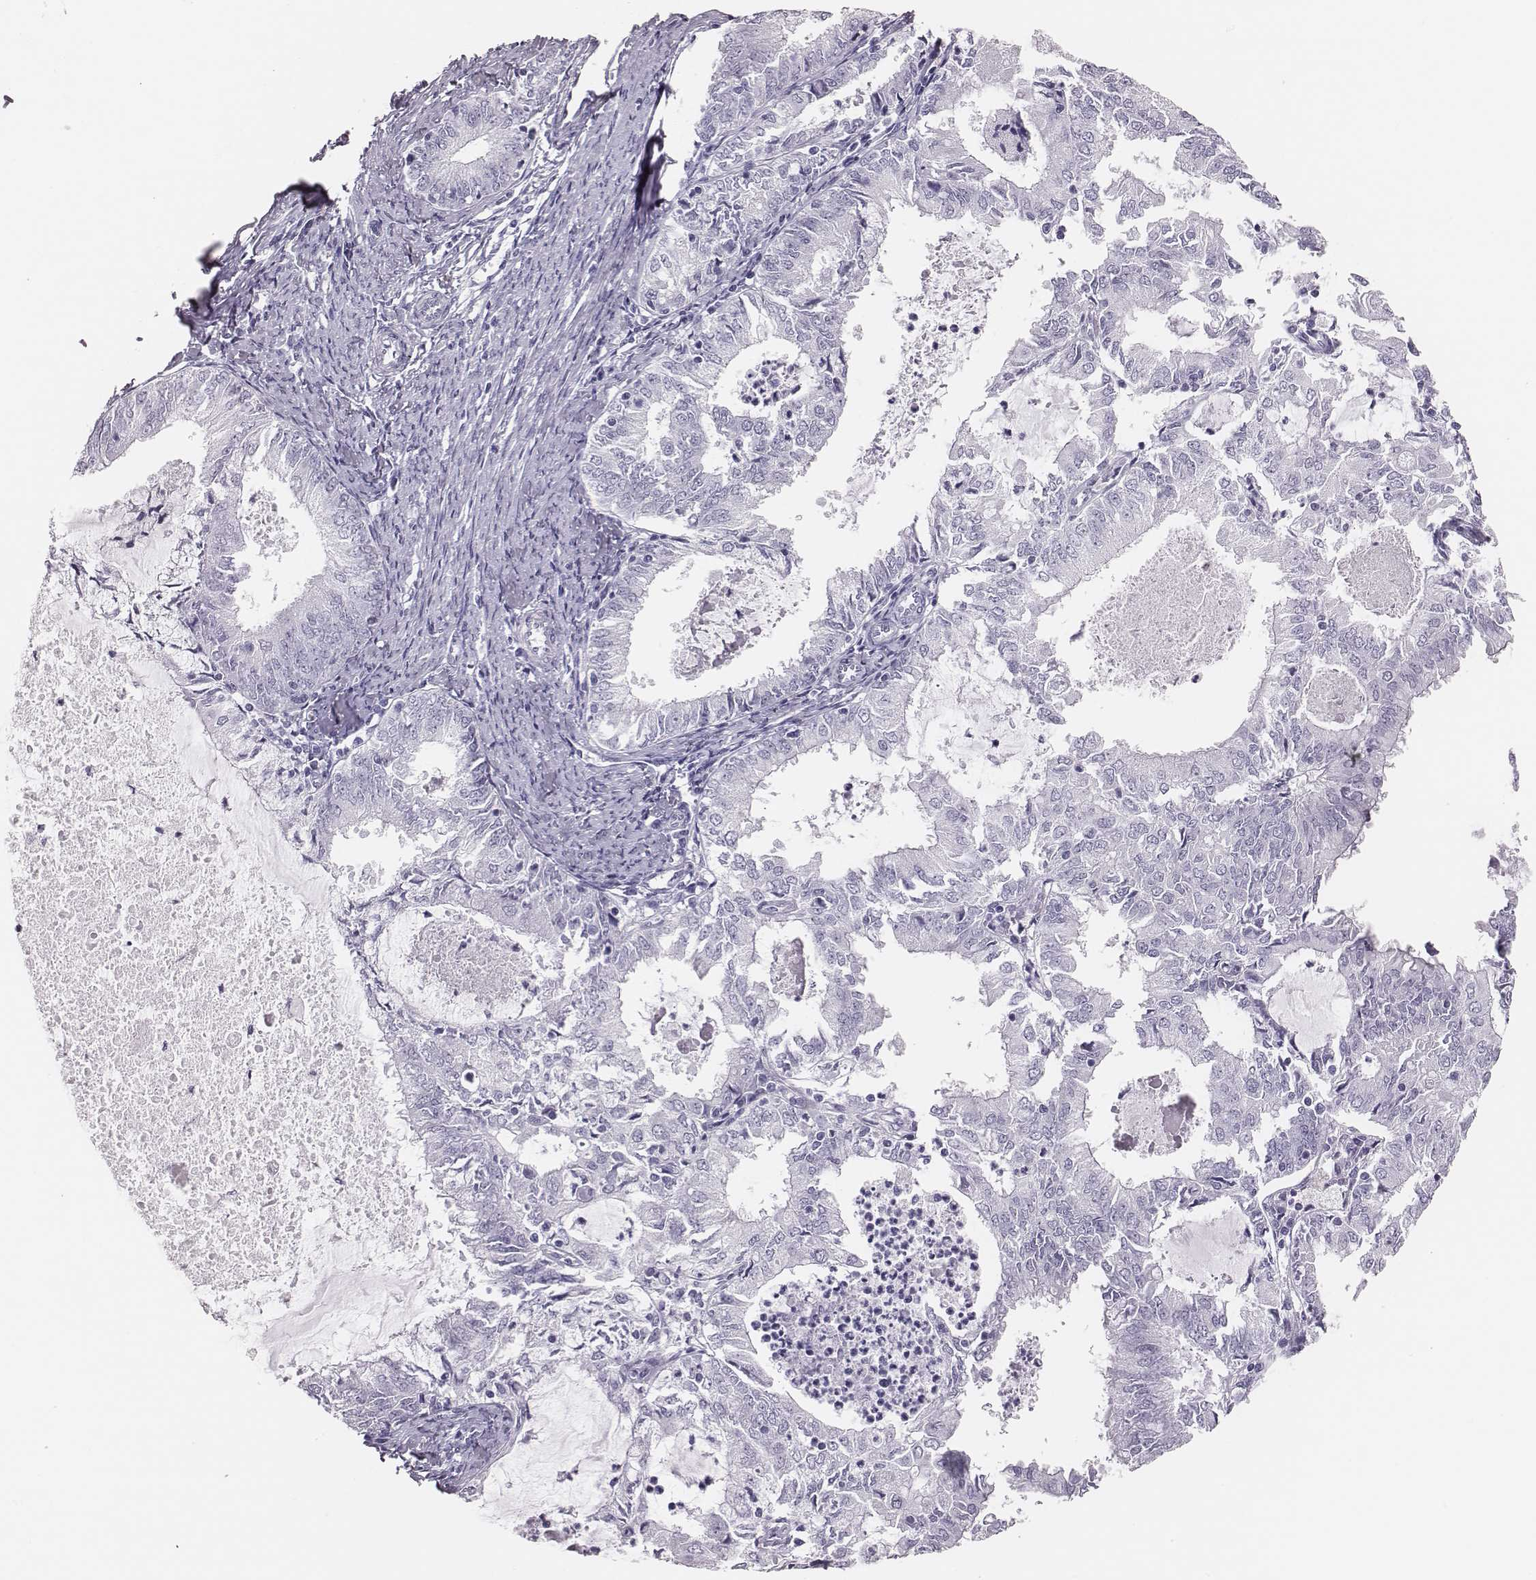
{"staining": {"intensity": "negative", "quantity": "none", "location": "none"}, "tissue": "endometrial cancer", "cell_type": "Tumor cells", "image_type": "cancer", "snomed": [{"axis": "morphology", "description": "Adenocarcinoma, NOS"}, {"axis": "topography", "description": "Endometrium"}], "caption": "An immunohistochemistry image of endometrial cancer (adenocarcinoma) is shown. There is no staining in tumor cells of endometrial cancer (adenocarcinoma).", "gene": "H1-6", "patient": {"sex": "female", "age": 57}}